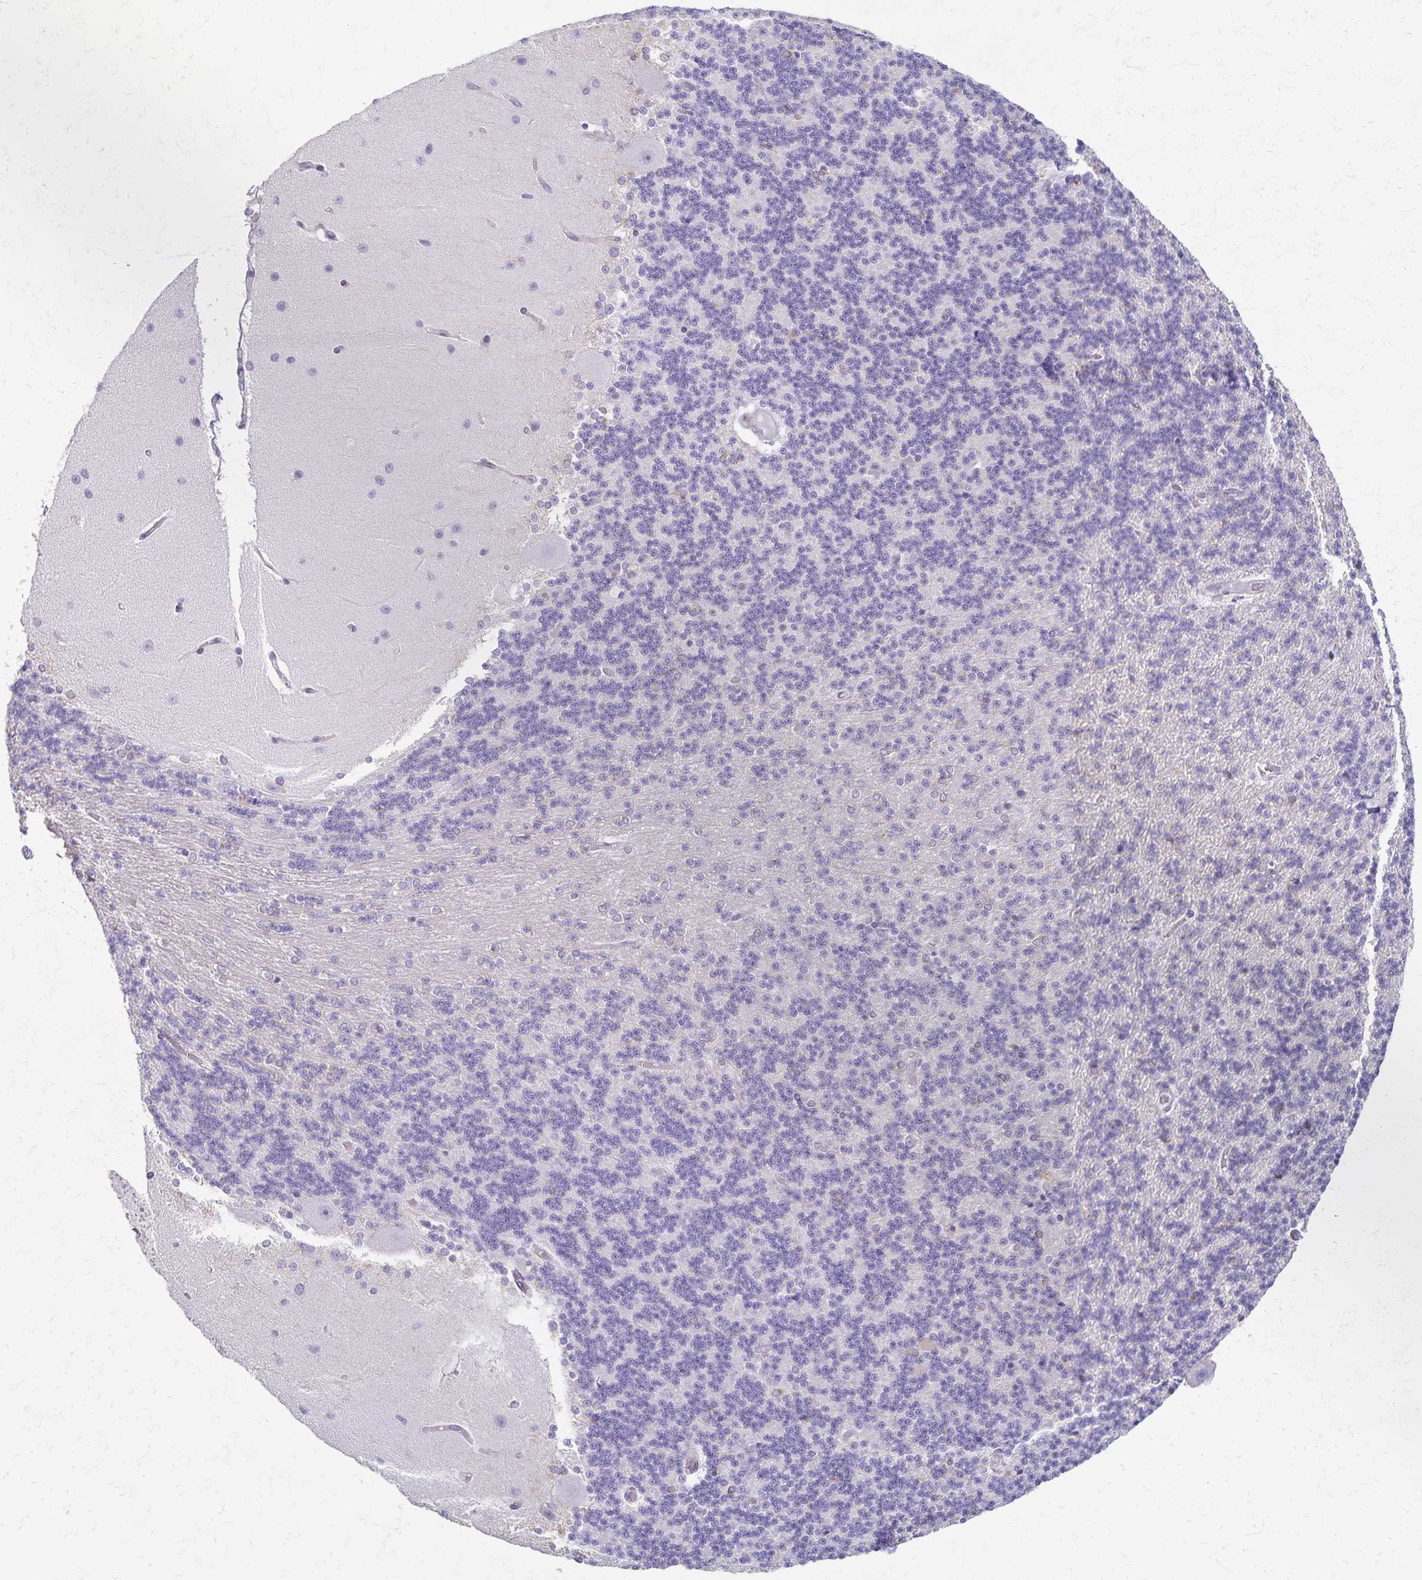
{"staining": {"intensity": "negative", "quantity": "none", "location": "none"}, "tissue": "cerebellum", "cell_type": "Cells in granular layer", "image_type": "normal", "snomed": [{"axis": "morphology", "description": "Normal tissue, NOS"}, {"axis": "topography", "description": "Cerebellum"}], "caption": "Cerebellum was stained to show a protein in brown. There is no significant positivity in cells in granular layer.", "gene": "KISS1", "patient": {"sex": "female", "age": 54}}